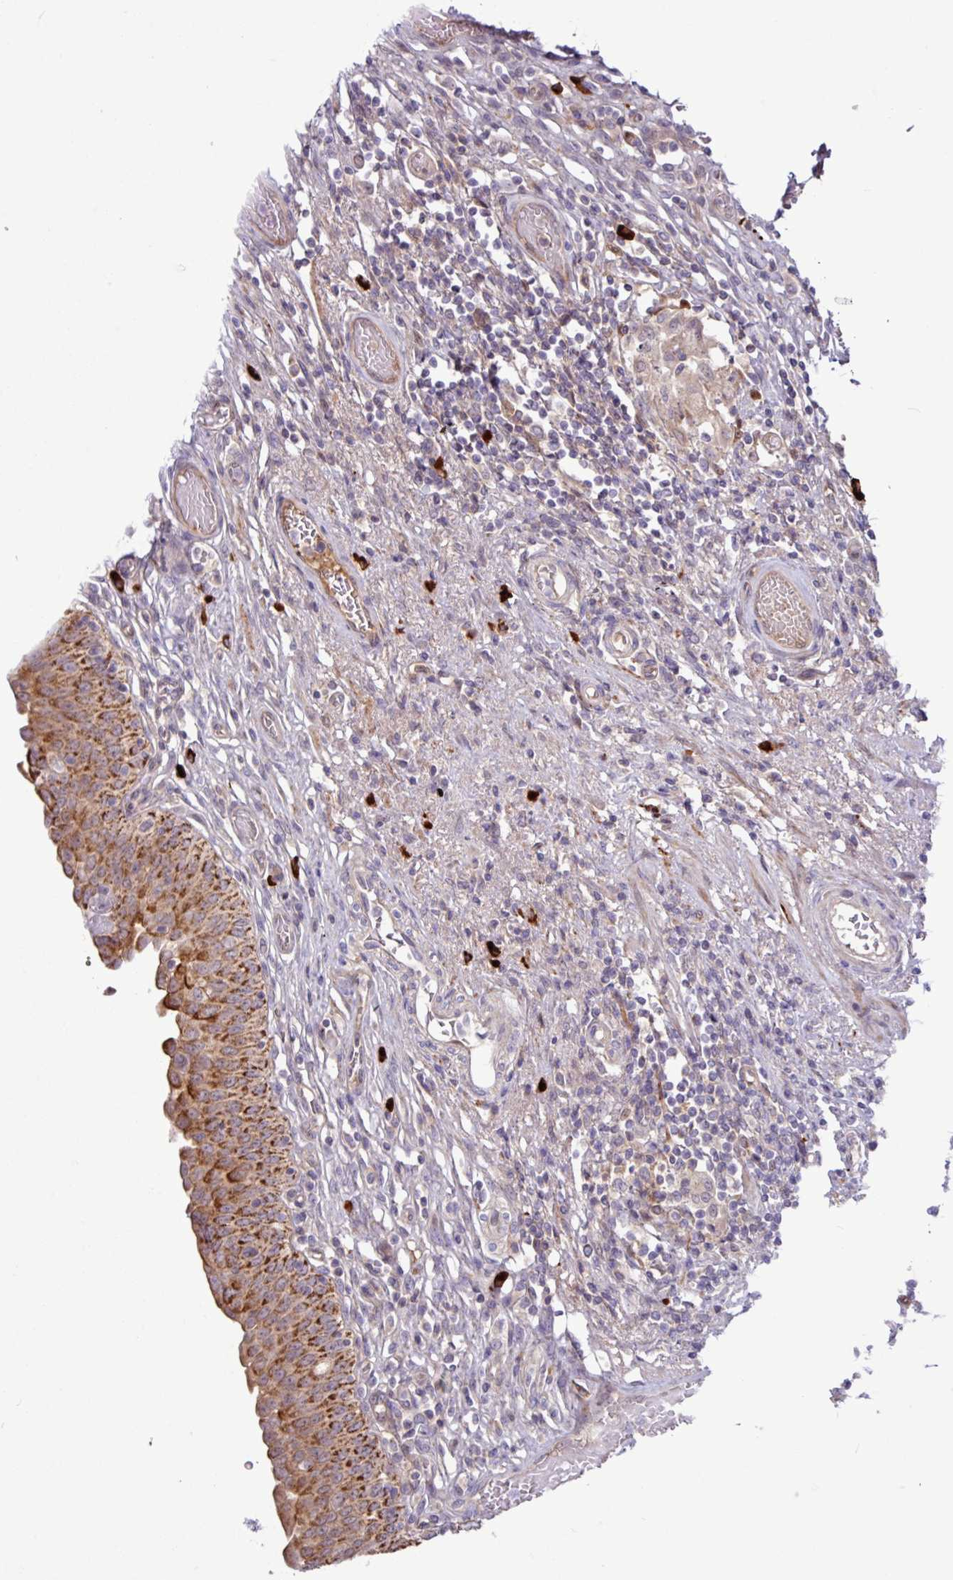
{"staining": {"intensity": "moderate", "quantity": "25%-75%", "location": "cytoplasmic/membranous"}, "tissue": "urinary bladder", "cell_type": "Urothelial cells", "image_type": "normal", "snomed": [{"axis": "morphology", "description": "Normal tissue, NOS"}, {"axis": "topography", "description": "Urinary bladder"}], "caption": "An immunohistochemistry photomicrograph of unremarkable tissue is shown. Protein staining in brown labels moderate cytoplasmic/membranous positivity in urinary bladder within urothelial cells.", "gene": "B4GALNT4", "patient": {"sex": "male", "age": 71}}